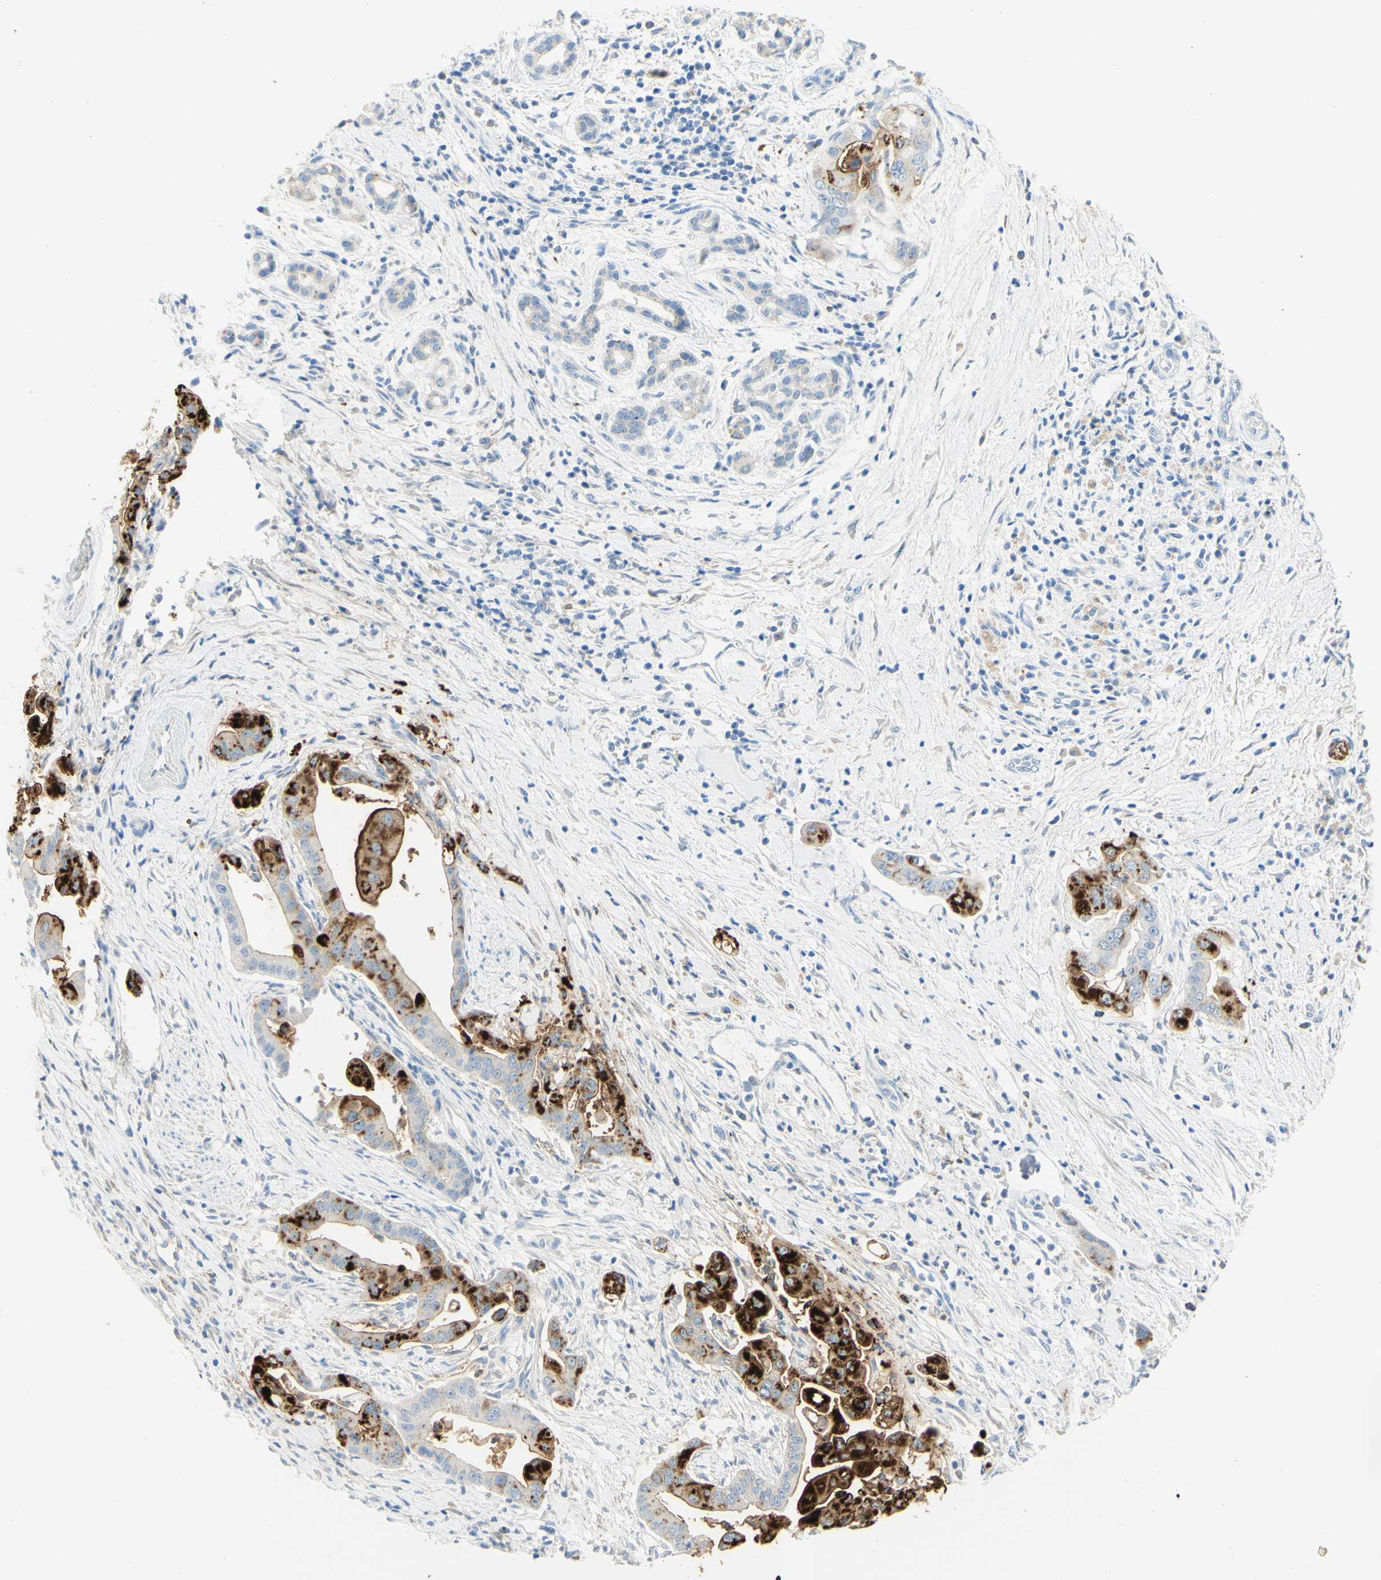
{"staining": {"intensity": "strong", "quantity": "<25%", "location": "cytoplasmic/membranous"}, "tissue": "pancreatic cancer", "cell_type": "Tumor cells", "image_type": "cancer", "snomed": [{"axis": "morphology", "description": "Adenocarcinoma, NOS"}, {"axis": "topography", "description": "Pancreas"}], "caption": "A medium amount of strong cytoplasmic/membranous staining is present in about <25% of tumor cells in pancreatic cancer (adenocarcinoma) tissue.", "gene": "TSPAN1", "patient": {"sex": "female", "age": 75}}